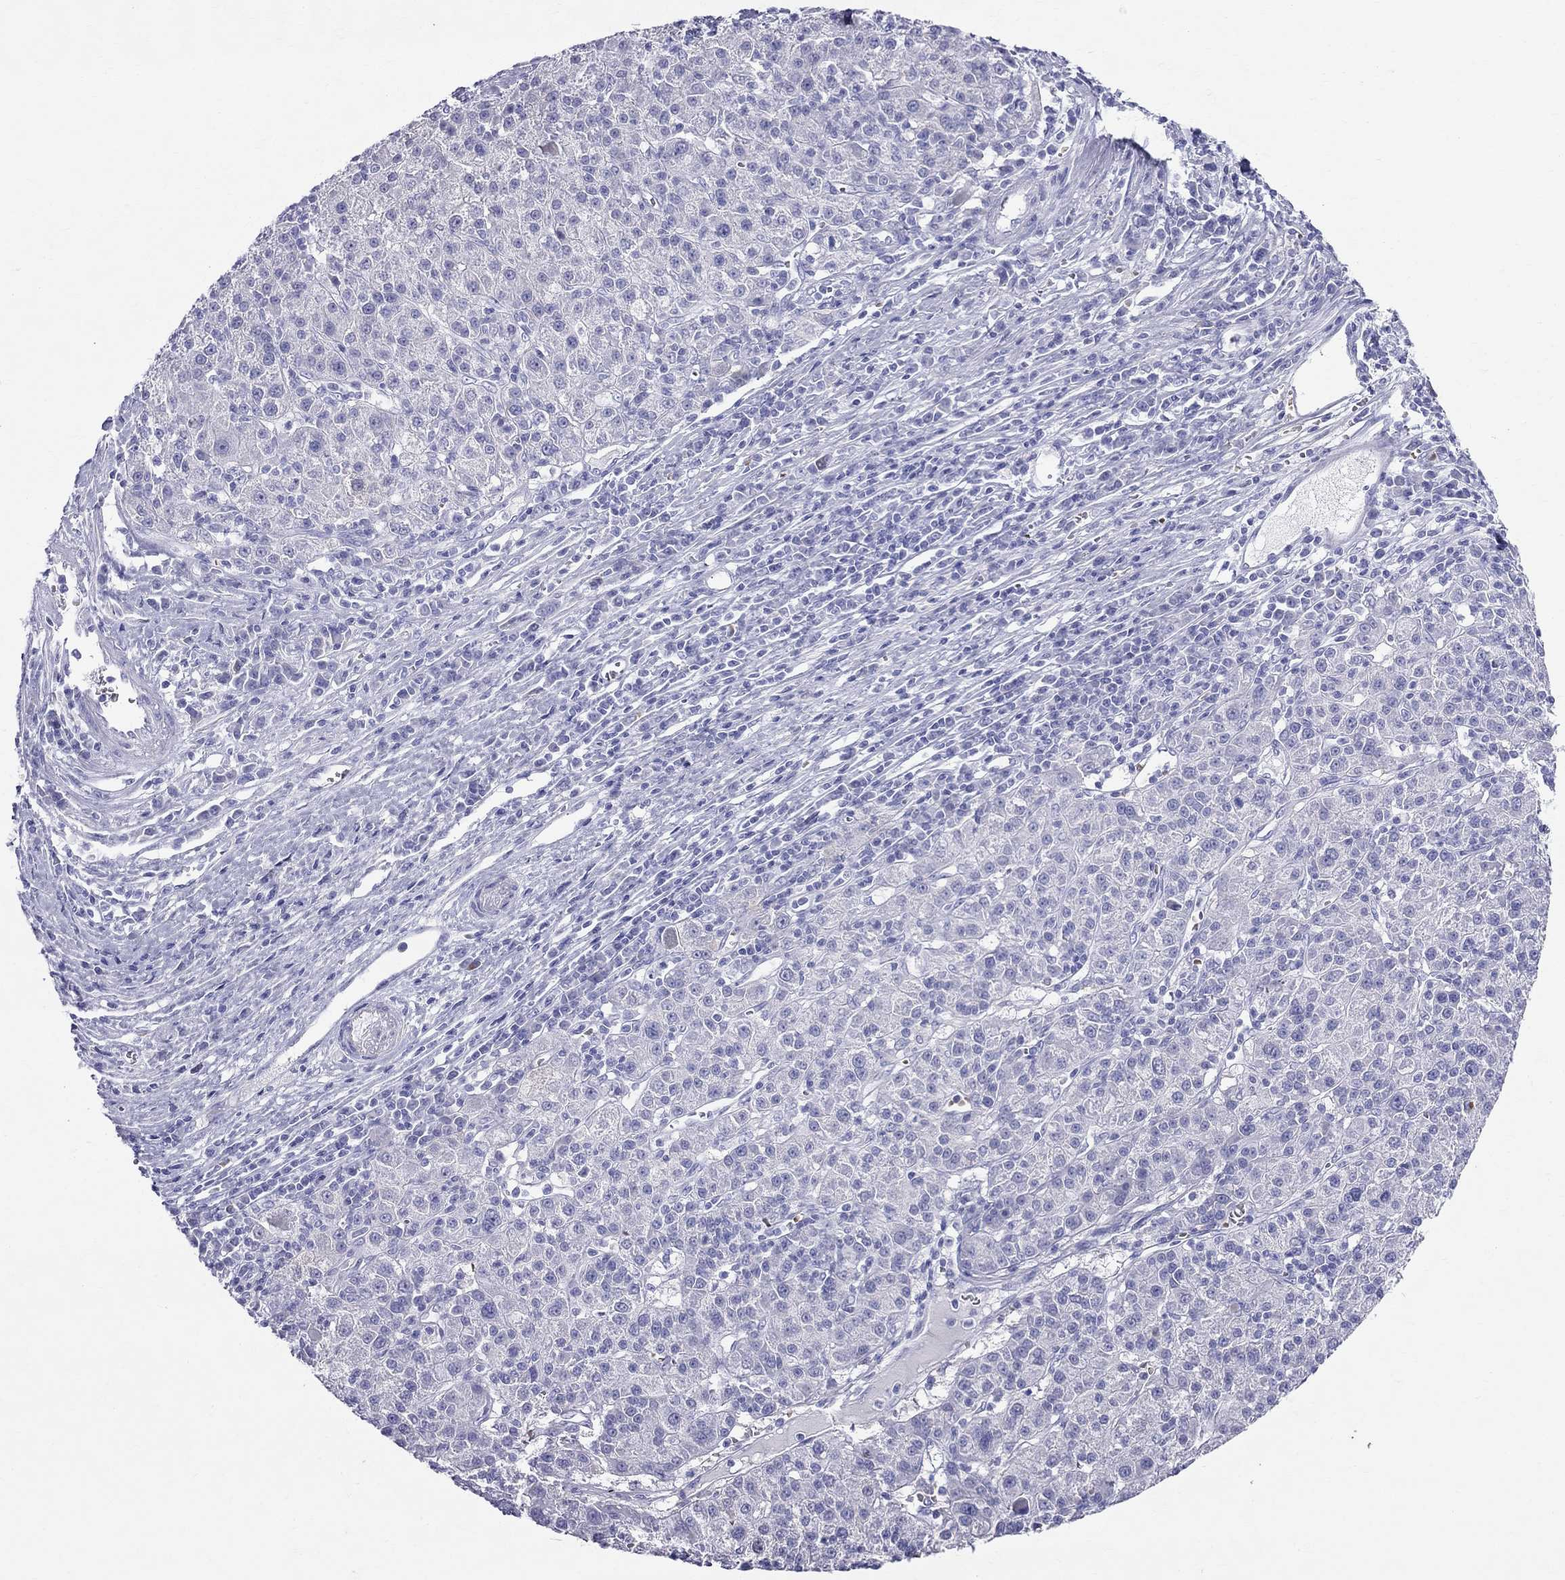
{"staining": {"intensity": "negative", "quantity": "none", "location": "none"}, "tissue": "liver cancer", "cell_type": "Tumor cells", "image_type": "cancer", "snomed": [{"axis": "morphology", "description": "Carcinoma, Hepatocellular, NOS"}, {"axis": "topography", "description": "Liver"}], "caption": "Tumor cells are negative for protein expression in human hepatocellular carcinoma (liver). (DAB (3,3'-diaminobenzidine) immunohistochemistry, high magnification).", "gene": "DNAAF6", "patient": {"sex": "female", "age": 60}}